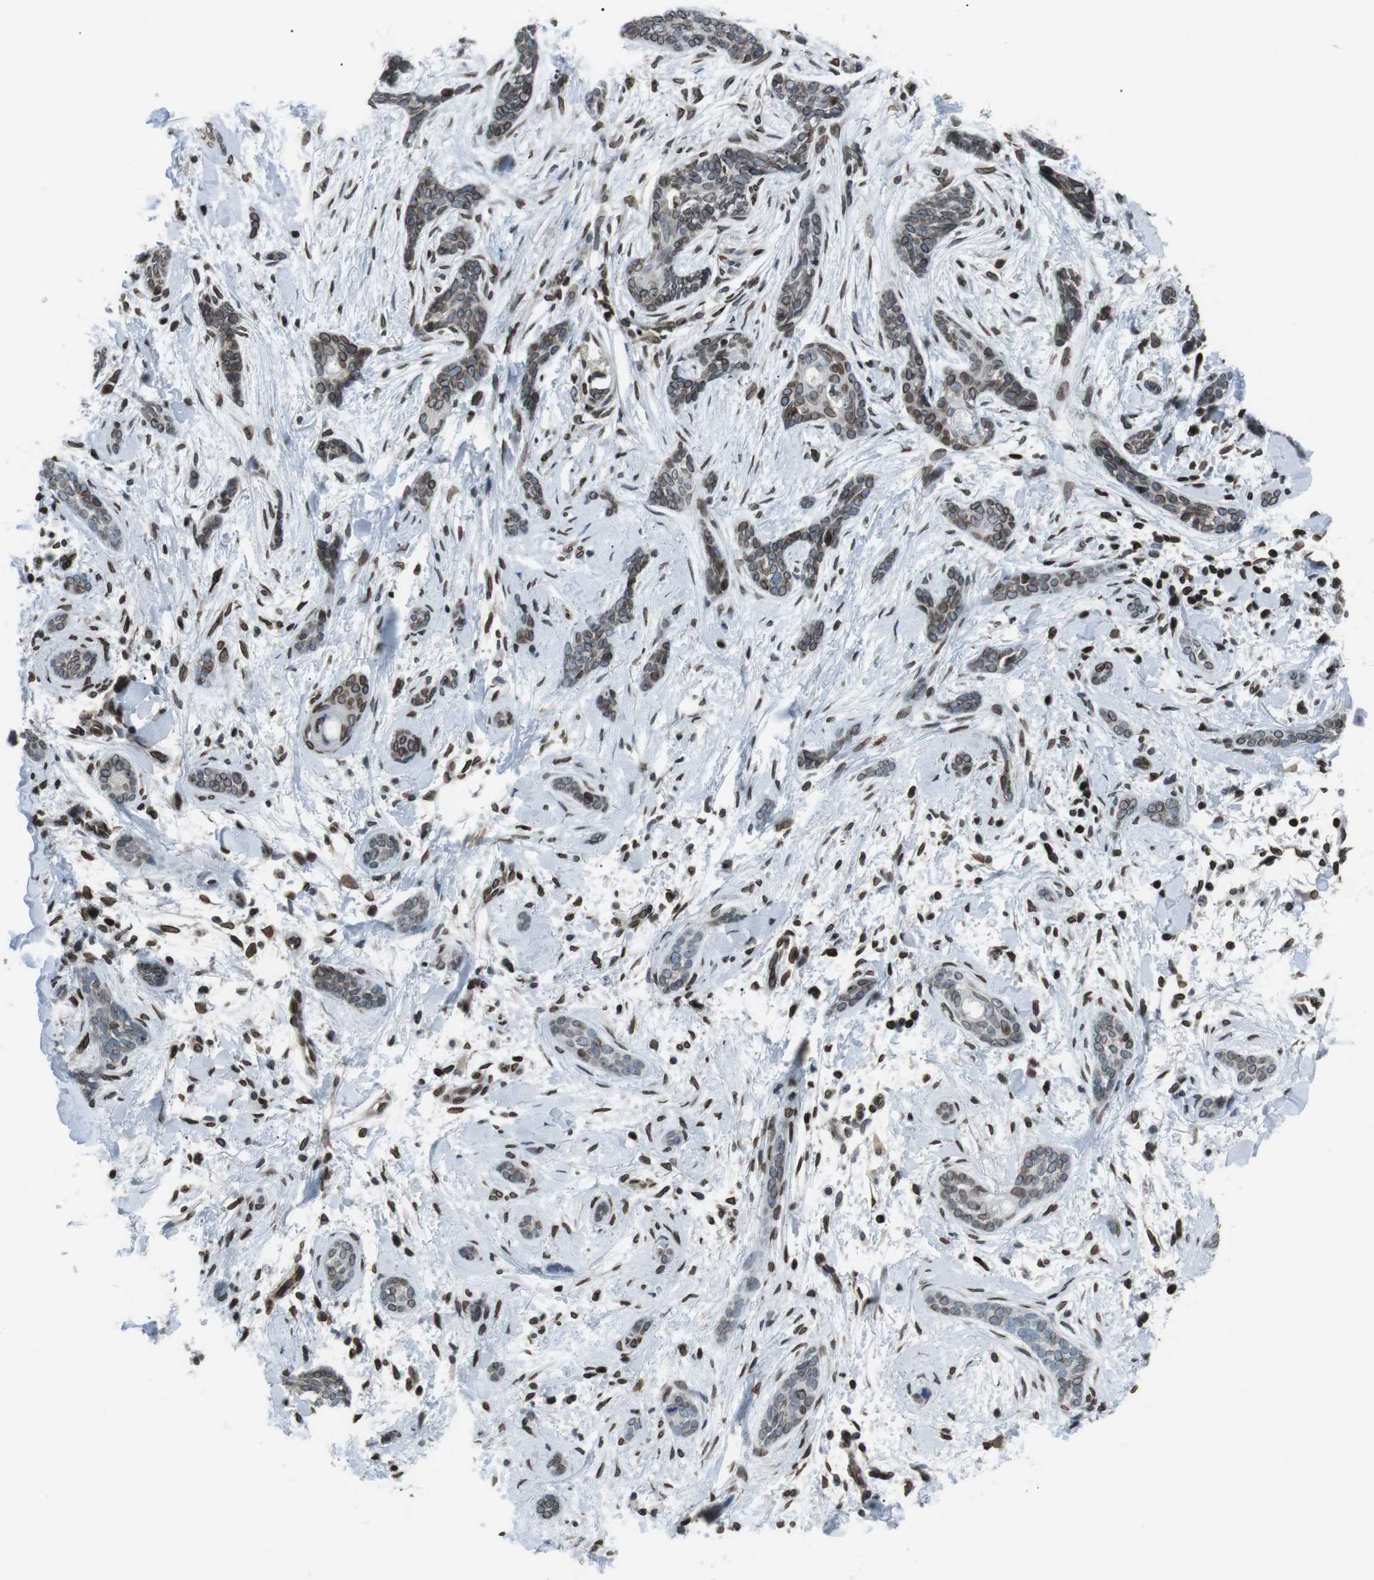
{"staining": {"intensity": "moderate", "quantity": ">75%", "location": "cytoplasmic/membranous,nuclear"}, "tissue": "skin cancer", "cell_type": "Tumor cells", "image_type": "cancer", "snomed": [{"axis": "morphology", "description": "Basal cell carcinoma"}, {"axis": "morphology", "description": "Adnexal tumor, benign"}, {"axis": "topography", "description": "Skin"}], "caption": "Immunohistochemical staining of human skin cancer demonstrates moderate cytoplasmic/membranous and nuclear protein staining in about >75% of tumor cells.", "gene": "TMX4", "patient": {"sex": "female", "age": 42}}